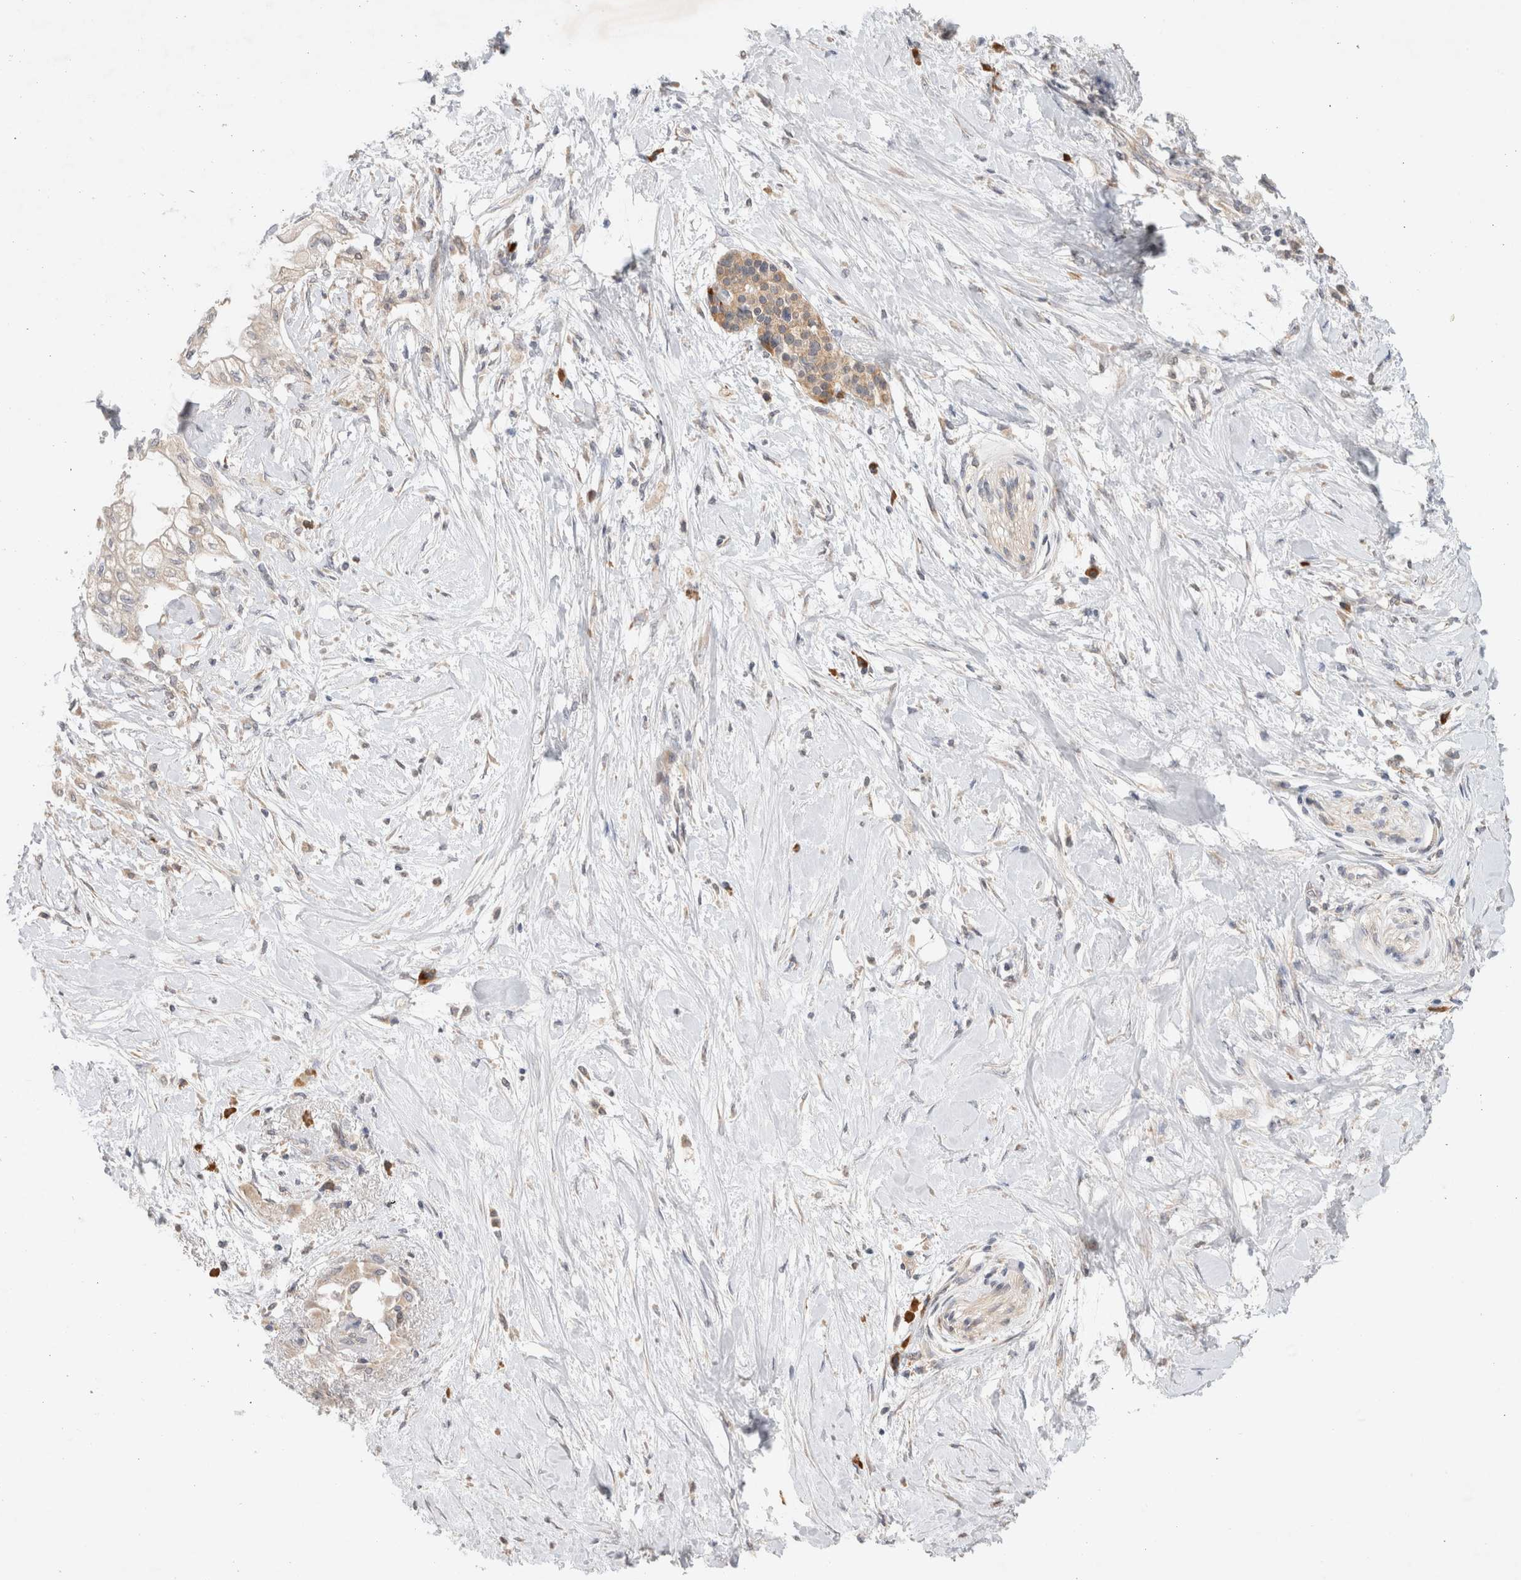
{"staining": {"intensity": "weak", "quantity": "<25%", "location": "cytoplasmic/membranous"}, "tissue": "pancreatic cancer", "cell_type": "Tumor cells", "image_type": "cancer", "snomed": [{"axis": "morphology", "description": "Normal tissue, NOS"}, {"axis": "morphology", "description": "Adenocarcinoma, NOS"}, {"axis": "topography", "description": "Pancreas"}, {"axis": "topography", "description": "Duodenum"}], "caption": "Adenocarcinoma (pancreatic) was stained to show a protein in brown. There is no significant expression in tumor cells.", "gene": "NEDD4L", "patient": {"sex": "female", "age": 60}}